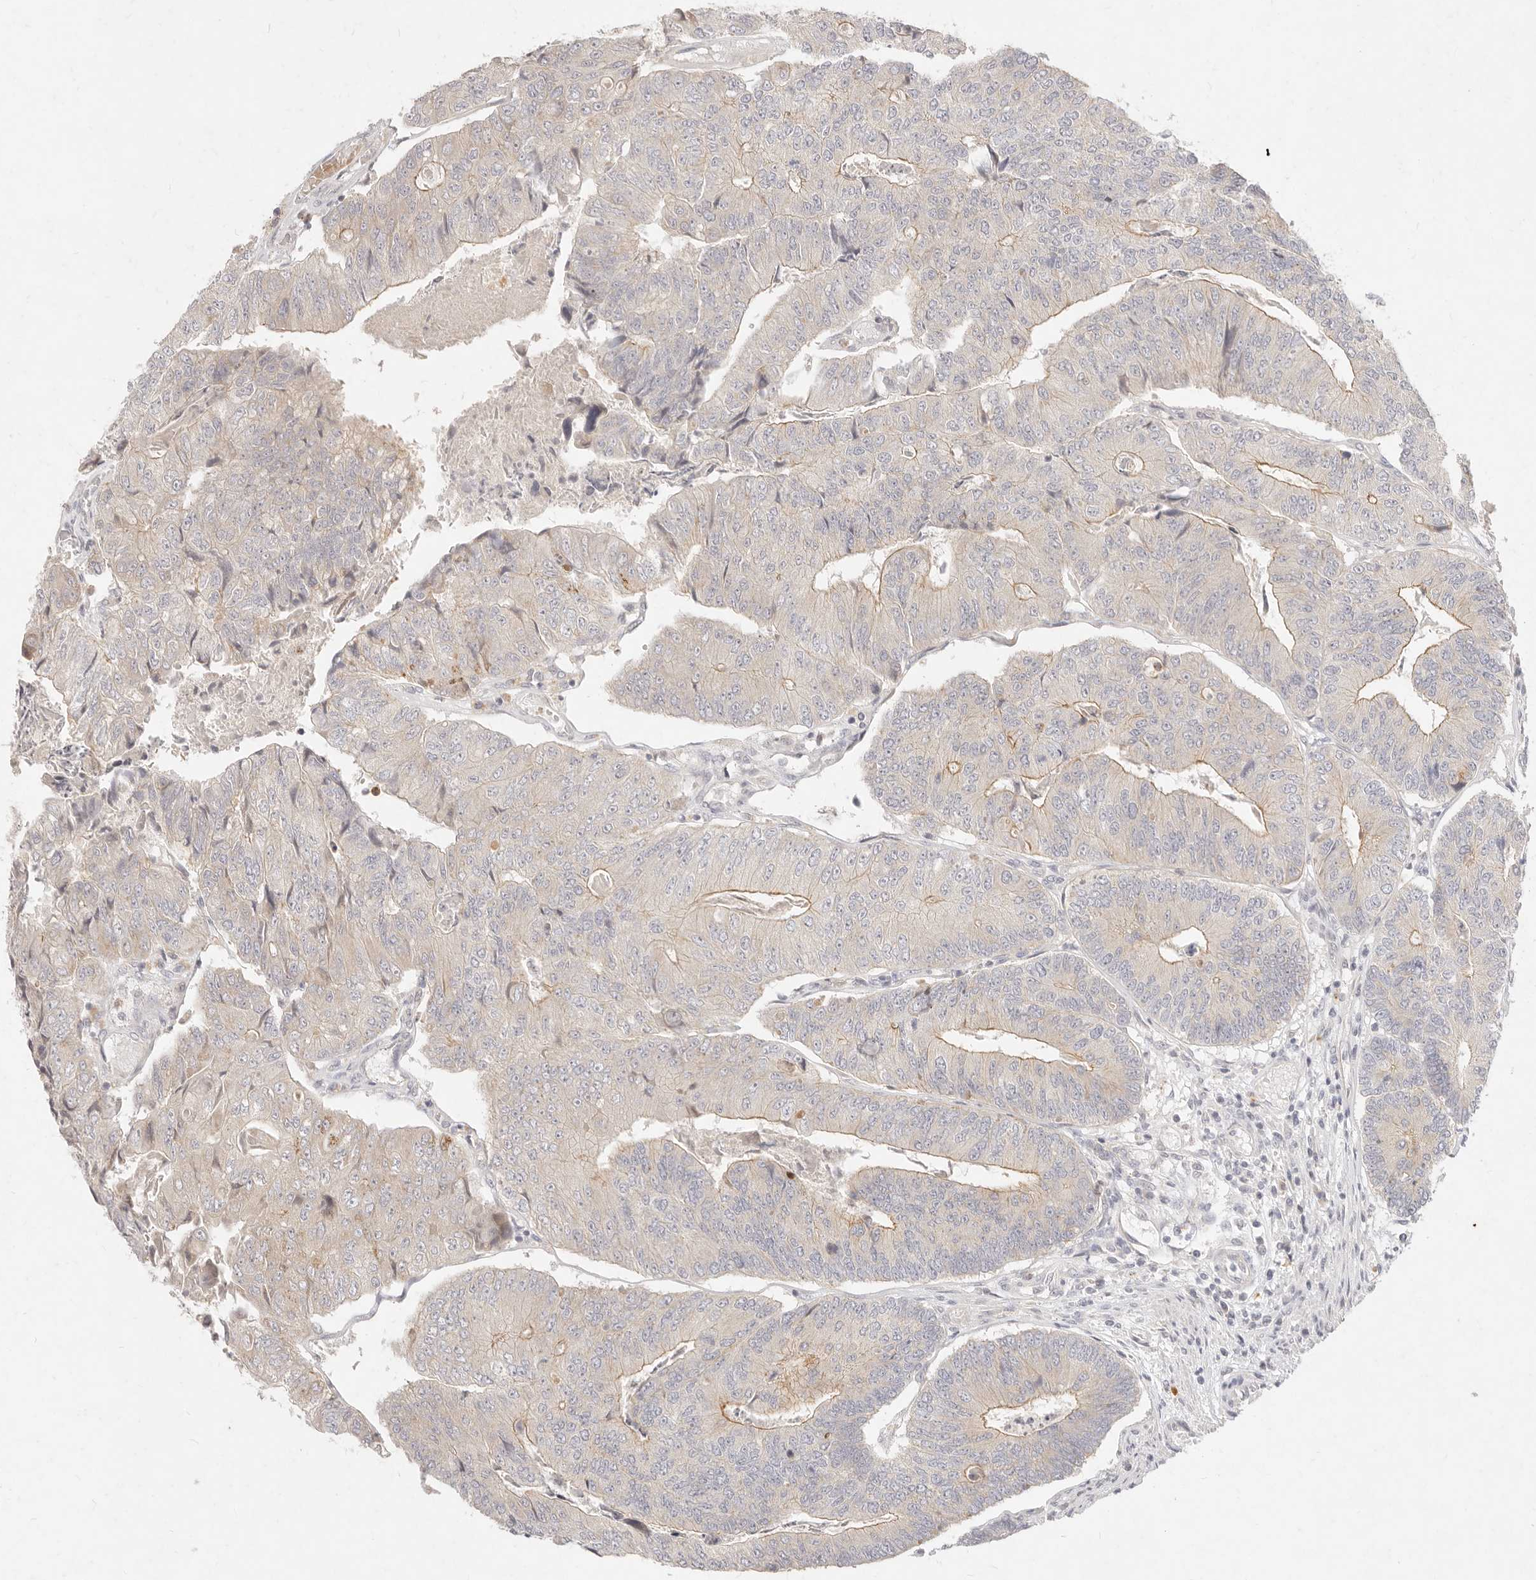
{"staining": {"intensity": "weak", "quantity": "25%-75%", "location": "cytoplasmic/membranous"}, "tissue": "colorectal cancer", "cell_type": "Tumor cells", "image_type": "cancer", "snomed": [{"axis": "morphology", "description": "Adenocarcinoma, NOS"}, {"axis": "topography", "description": "Colon"}], "caption": "Adenocarcinoma (colorectal) stained with a brown dye shows weak cytoplasmic/membranous positive positivity in about 25%-75% of tumor cells.", "gene": "ASCL3", "patient": {"sex": "female", "age": 67}}